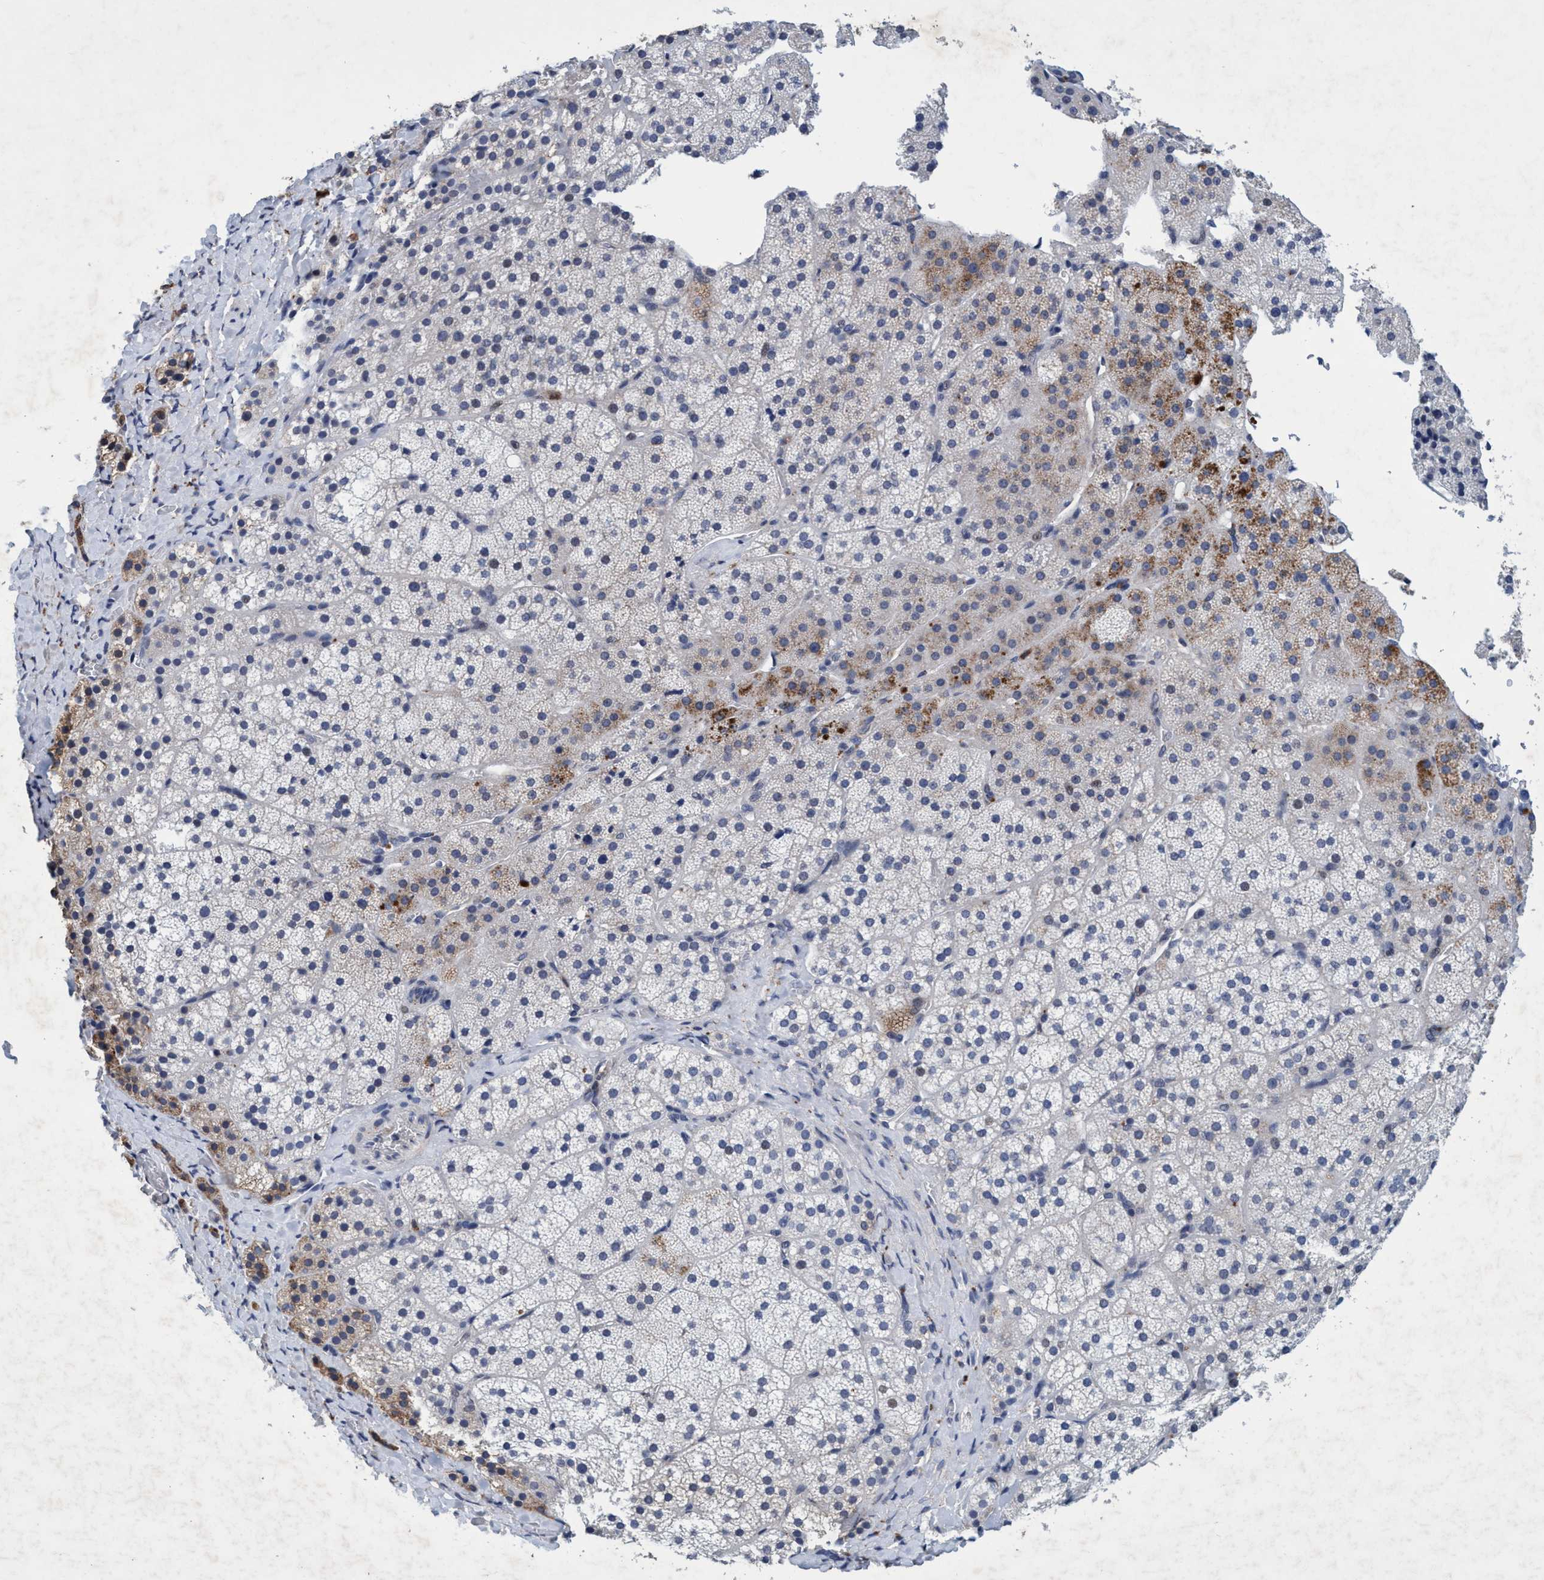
{"staining": {"intensity": "moderate", "quantity": "<25%", "location": "cytoplasmic/membranous,nuclear"}, "tissue": "adrenal gland", "cell_type": "Glandular cells", "image_type": "normal", "snomed": [{"axis": "morphology", "description": "Normal tissue, NOS"}, {"axis": "topography", "description": "Adrenal gland"}], "caption": "Adrenal gland was stained to show a protein in brown. There is low levels of moderate cytoplasmic/membranous,nuclear positivity in approximately <25% of glandular cells. Nuclei are stained in blue.", "gene": "GRB14", "patient": {"sex": "female", "age": 44}}